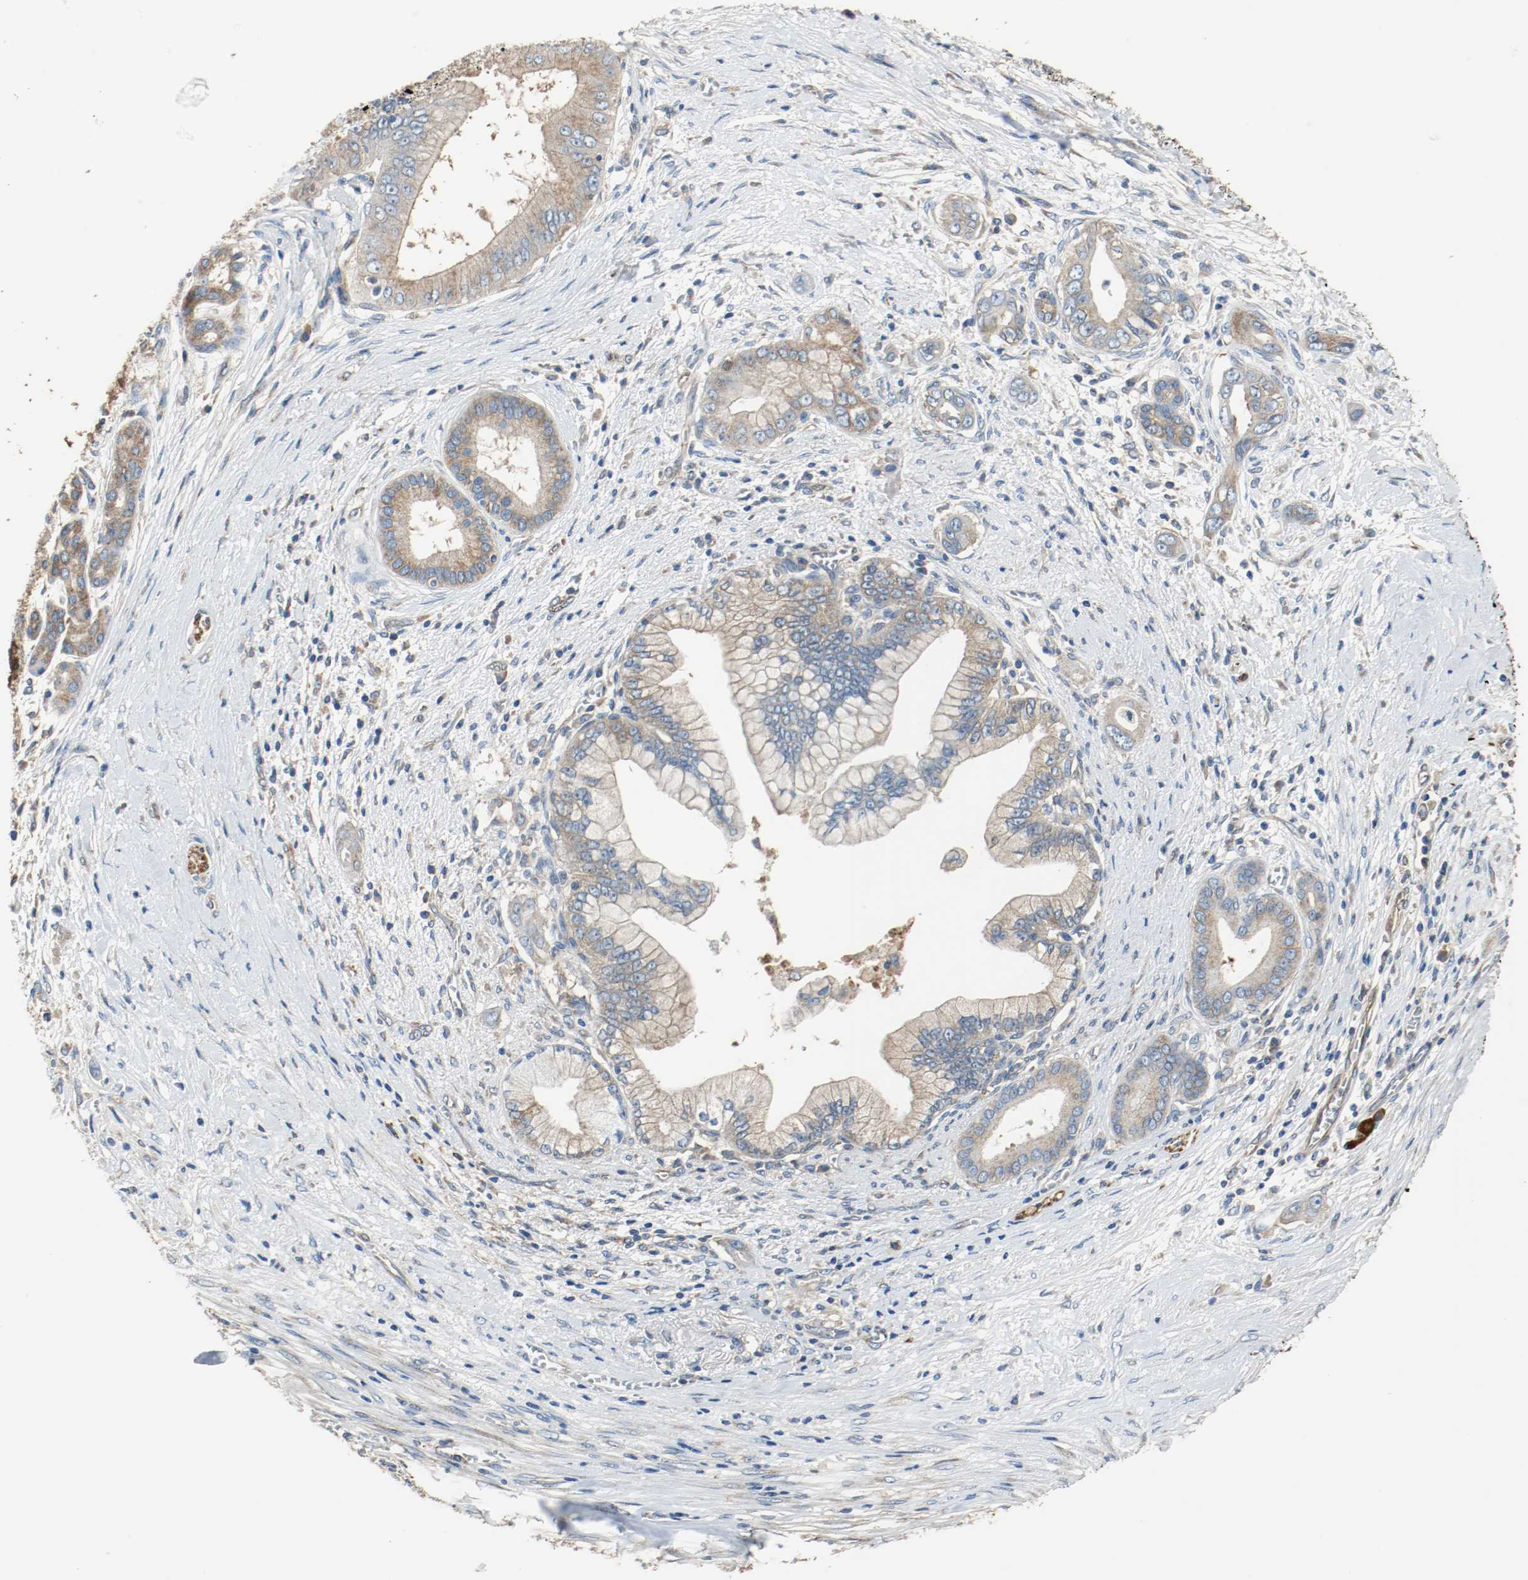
{"staining": {"intensity": "weak", "quantity": ">75%", "location": "cytoplasmic/membranous"}, "tissue": "pancreatic cancer", "cell_type": "Tumor cells", "image_type": "cancer", "snomed": [{"axis": "morphology", "description": "Adenocarcinoma, NOS"}, {"axis": "topography", "description": "Pancreas"}], "caption": "This is a micrograph of IHC staining of pancreatic cancer, which shows weak staining in the cytoplasmic/membranous of tumor cells.", "gene": "TUBA3D", "patient": {"sex": "male", "age": 59}}